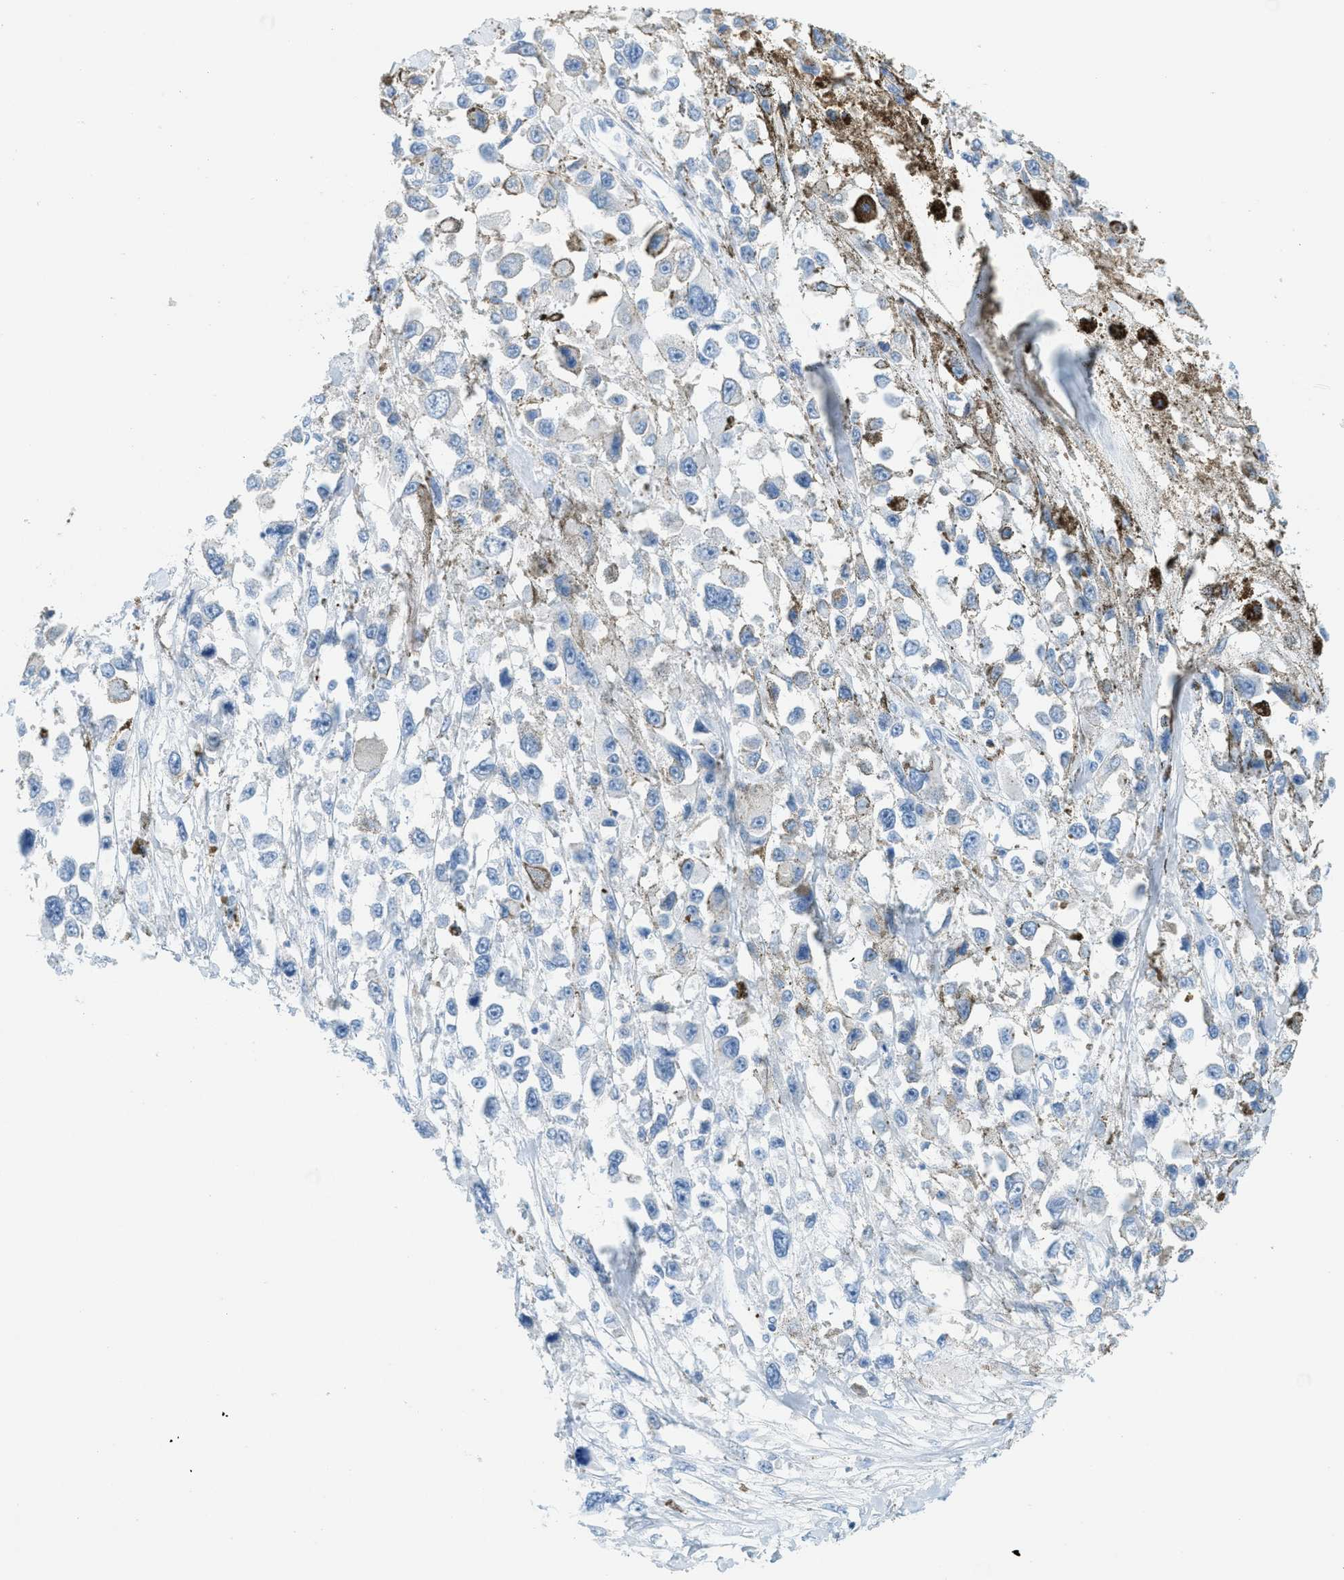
{"staining": {"intensity": "negative", "quantity": "none", "location": "none"}, "tissue": "melanoma", "cell_type": "Tumor cells", "image_type": "cancer", "snomed": [{"axis": "morphology", "description": "Malignant melanoma, Metastatic site"}, {"axis": "topography", "description": "Lymph node"}], "caption": "Immunohistochemistry (IHC) histopathology image of neoplastic tissue: malignant melanoma (metastatic site) stained with DAB (3,3'-diaminobenzidine) reveals no significant protein positivity in tumor cells. (DAB (3,3'-diaminobenzidine) immunohistochemistry with hematoxylin counter stain).", "gene": "PPBP", "patient": {"sex": "male", "age": 59}}